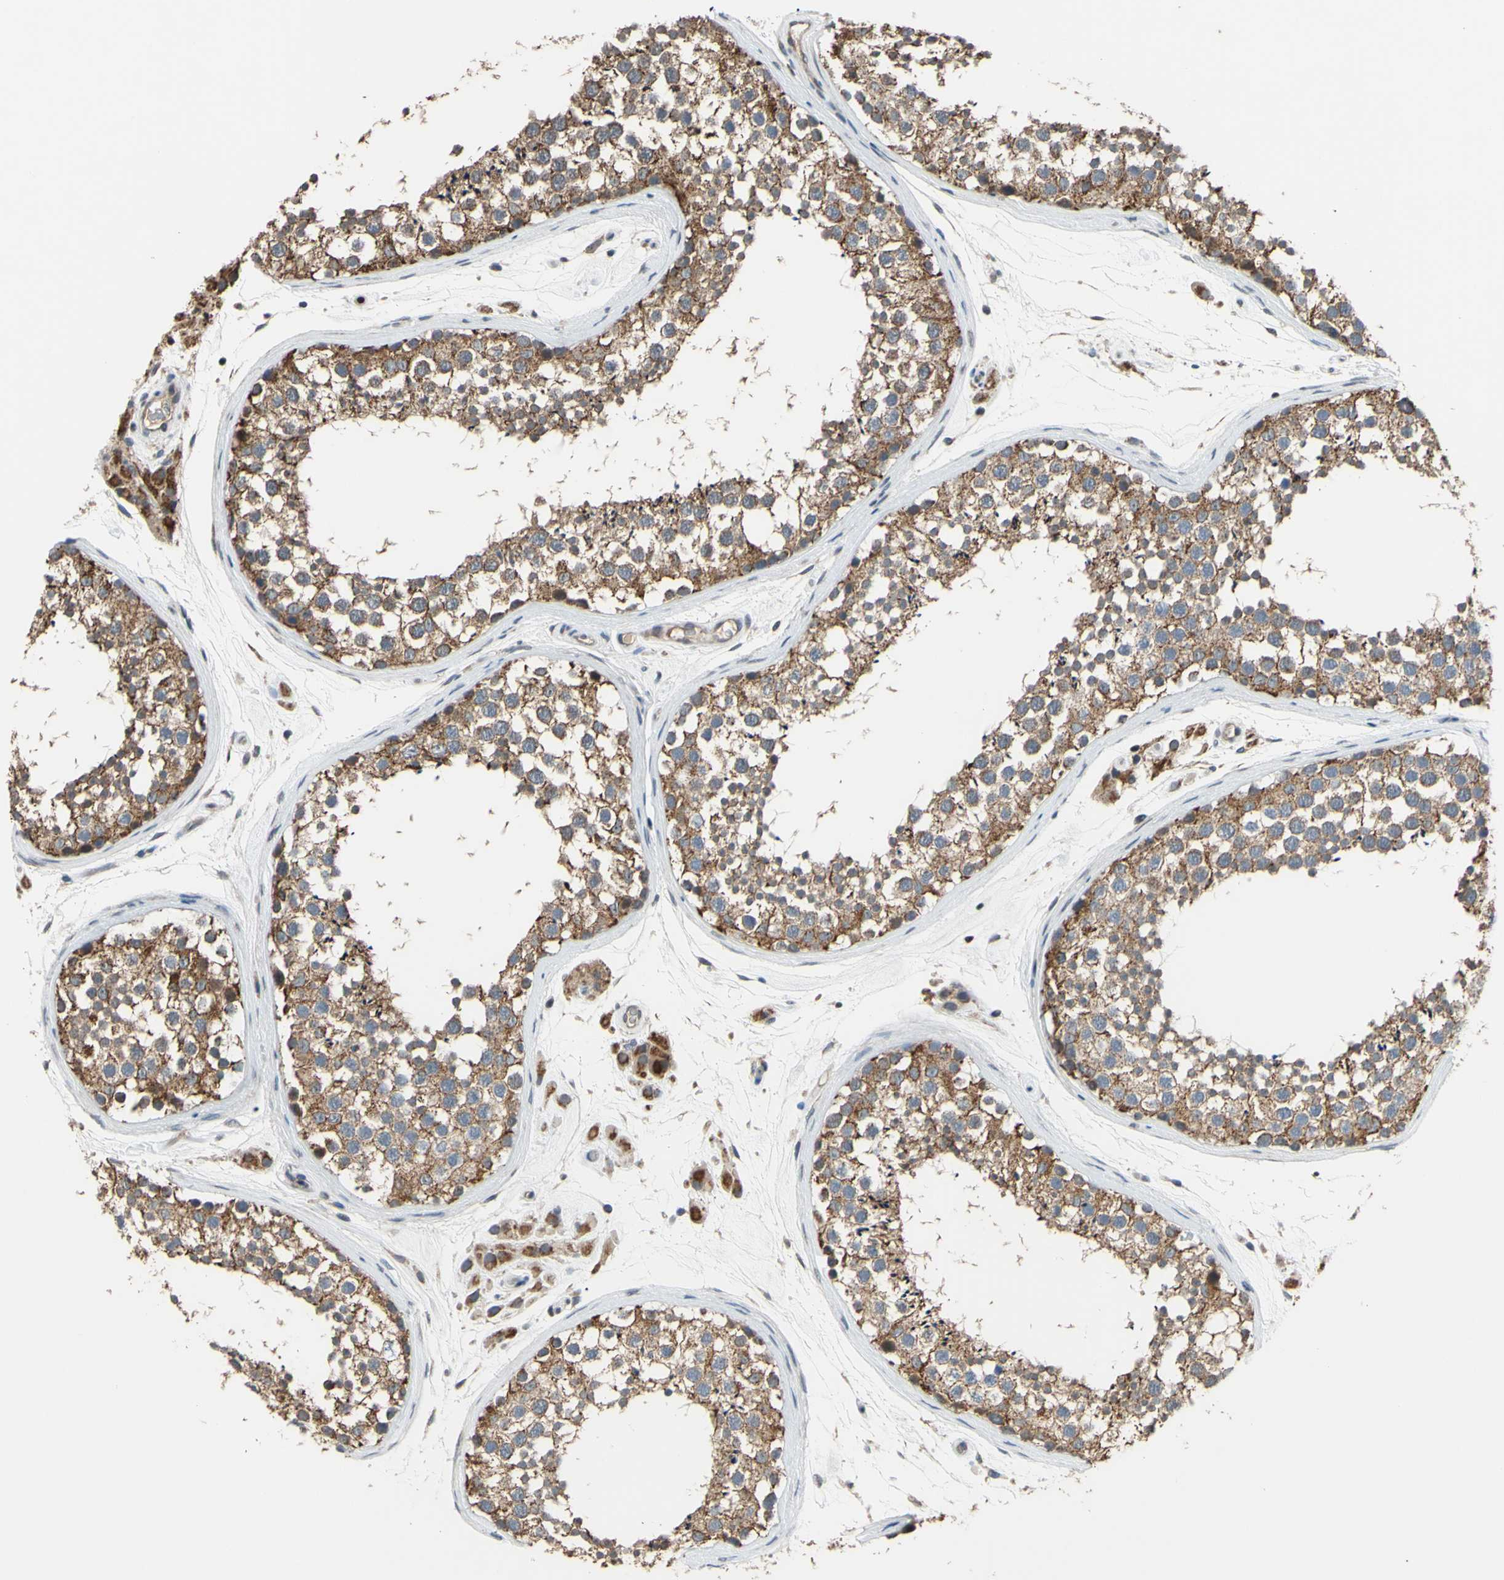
{"staining": {"intensity": "moderate", "quantity": ">75%", "location": "cytoplasmic/membranous"}, "tissue": "testis", "cell_type": "Cells in seminiferous ducts", "image_type": "normal", "snomed": [{"axis": "morphology", "description": "Normal tissue, NOS"}, {"axis": "topography", "description": "Testis"}], "caption": "The micrograph displays immunohistochemical staining of normal testis. There is moderate cytoplasmic/membranous positivity is seen in about >75% of cells in seminiferous ducts. (IHC, brightfield microscopy, high magnification).", "gene": "SP4", "patient": {"sex": "male", "age": 46}}